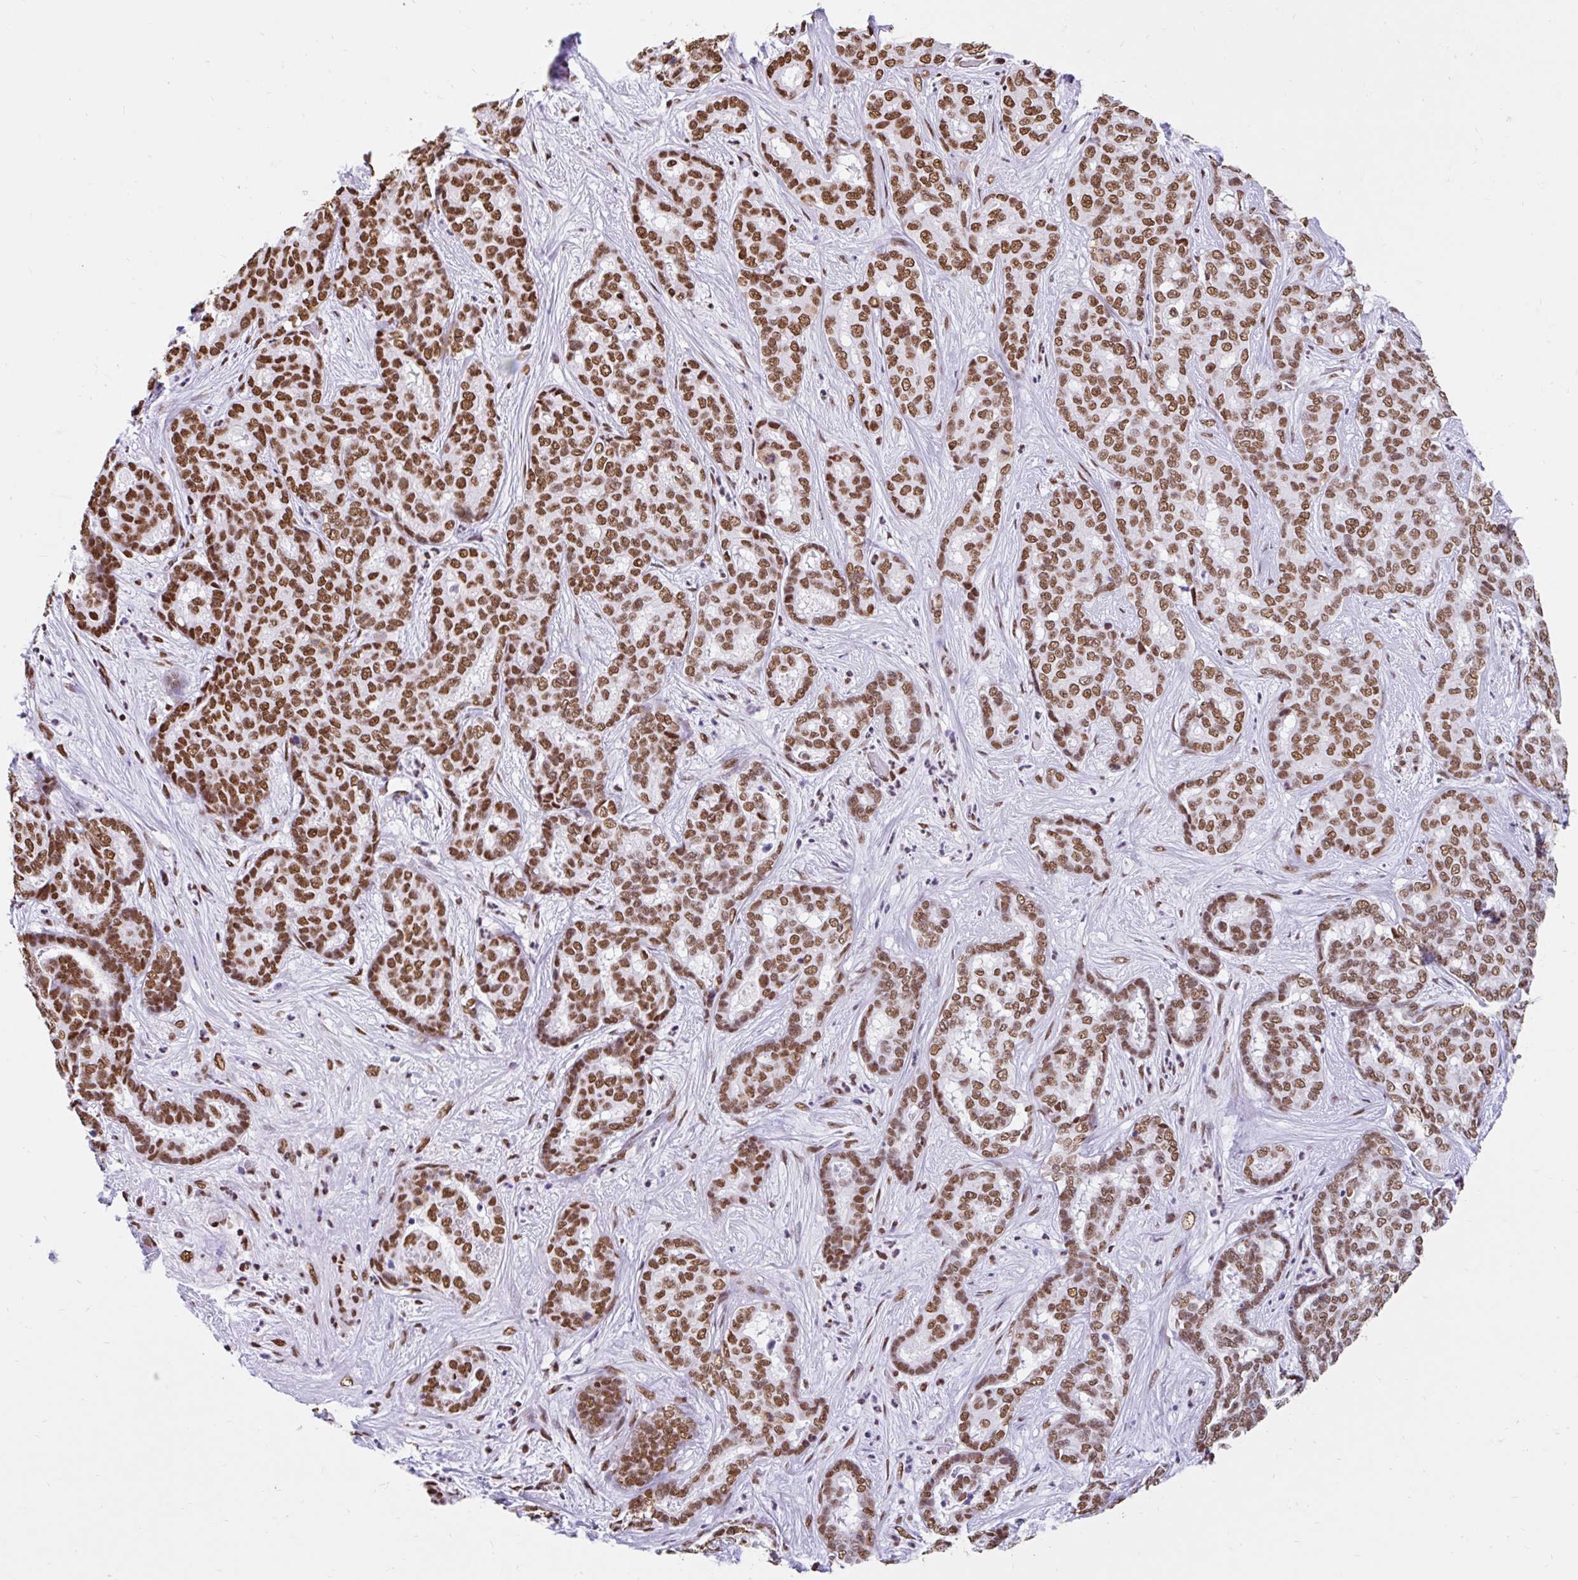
{"staining": {"intensity": "moderate", "quantity": ">75%", "location": "nuclear"}, "tissue": "liver cancer", "cell_type": "Tumor cells", "image_type": "cancer", "snomed": [{"axis": "morphology", "description": "Cholangiocarcinoma"}, {"axis": "topography", "description": "Liver"}], "caption": "This image exhibits liver cholangiocarcinoma stained with immunohistochemistry to label a protein in brown. The nuclear of tumor cells show moderate positivity for the protein. Nuclei are counter-stained blue.", "gene": "KHDRBS1", "patient": {"sex": "female", "age": 64}}